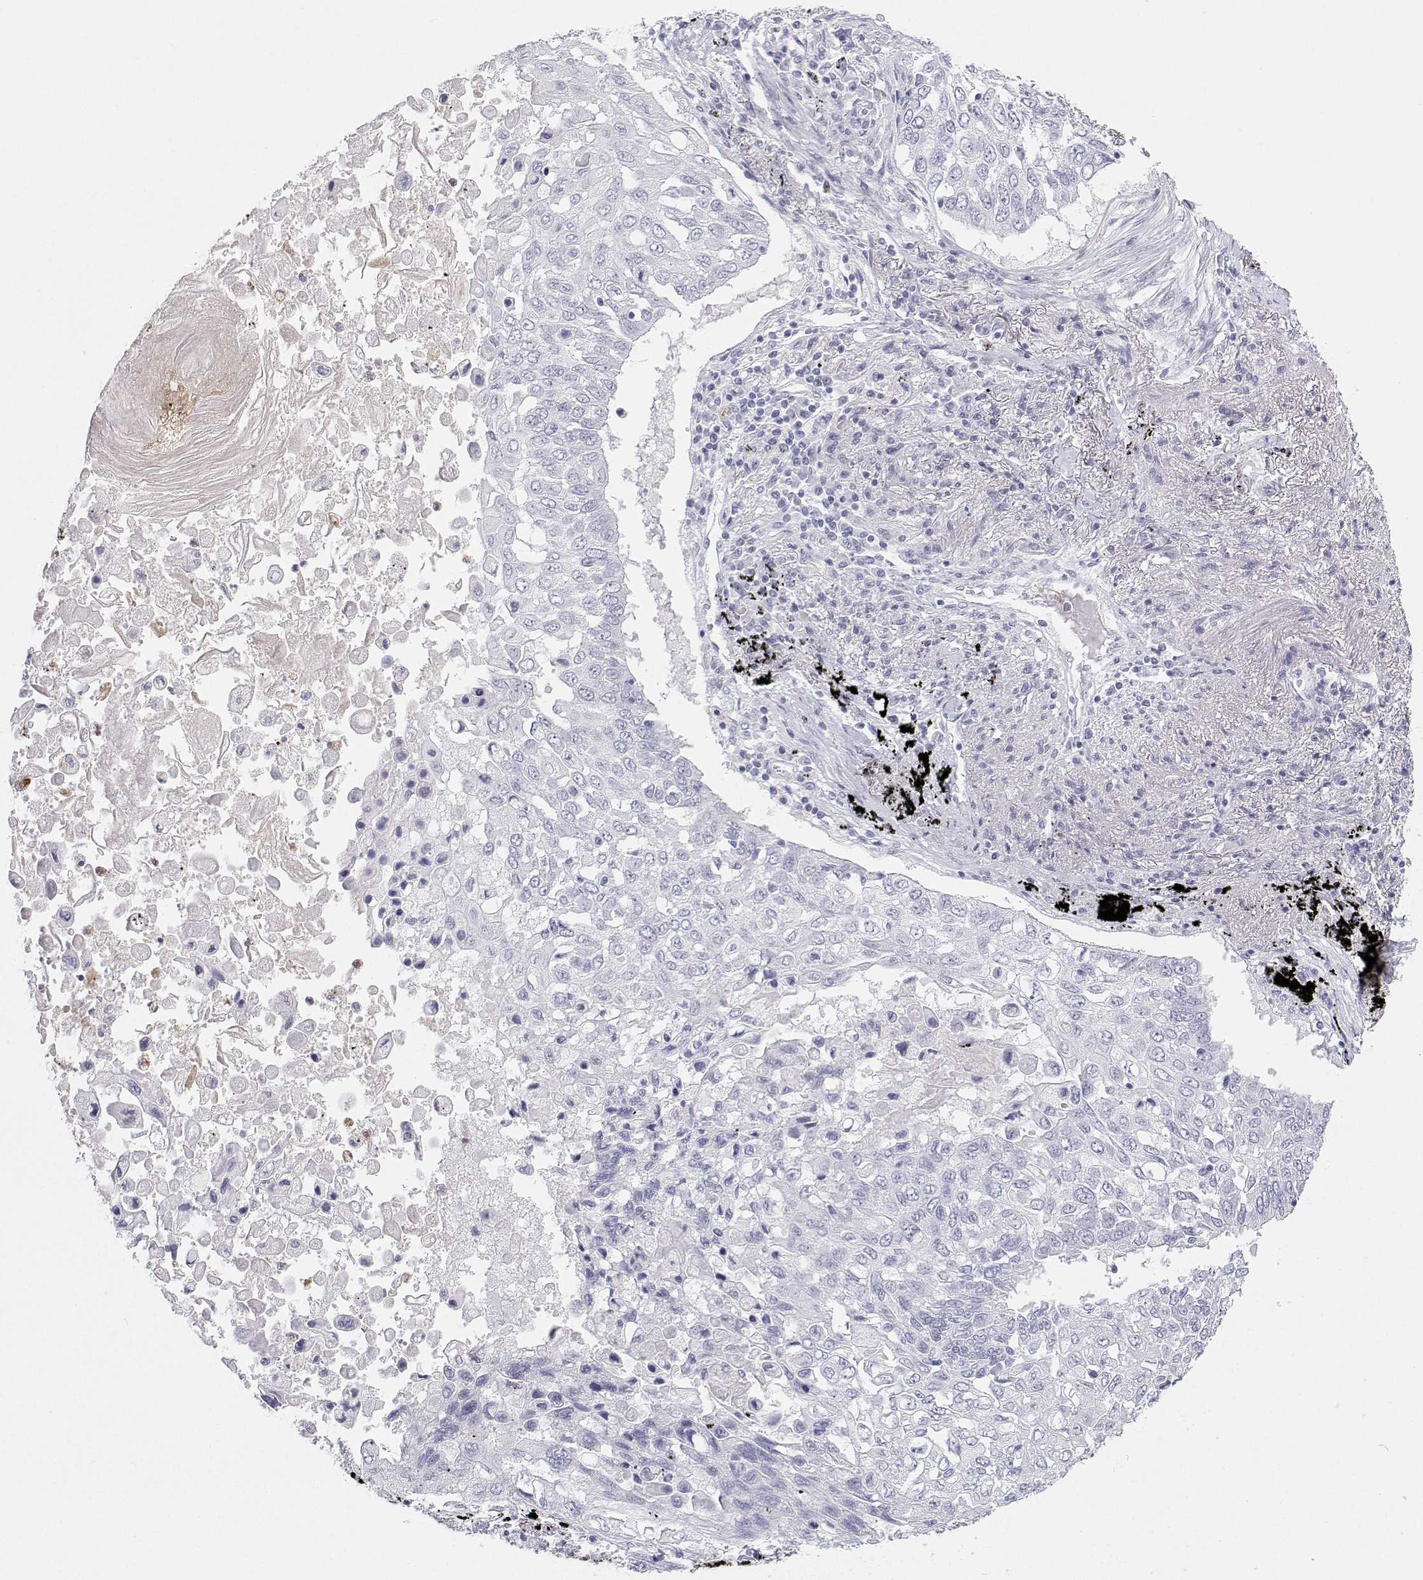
{"staining": {"intensity": "negative", "quantity": "none", "location": "none"}, "tissue": "lung cancer", "cell_type": "Tumor cells", "image_type": "cancer", "snomed": [{"axis": "morphology", "description": "Squamous cell carcinoma, NOS"}, {"axis": "topography", "description": "Lung"}], "caption": "This is an immunohistochemistry (IHC) photomicrograph of human lung cancer (squamous cell carcinoma). There is no staining in tumor cells.", "gene": "SFTPB", "patient": {"sex": "male", "age": 75}}